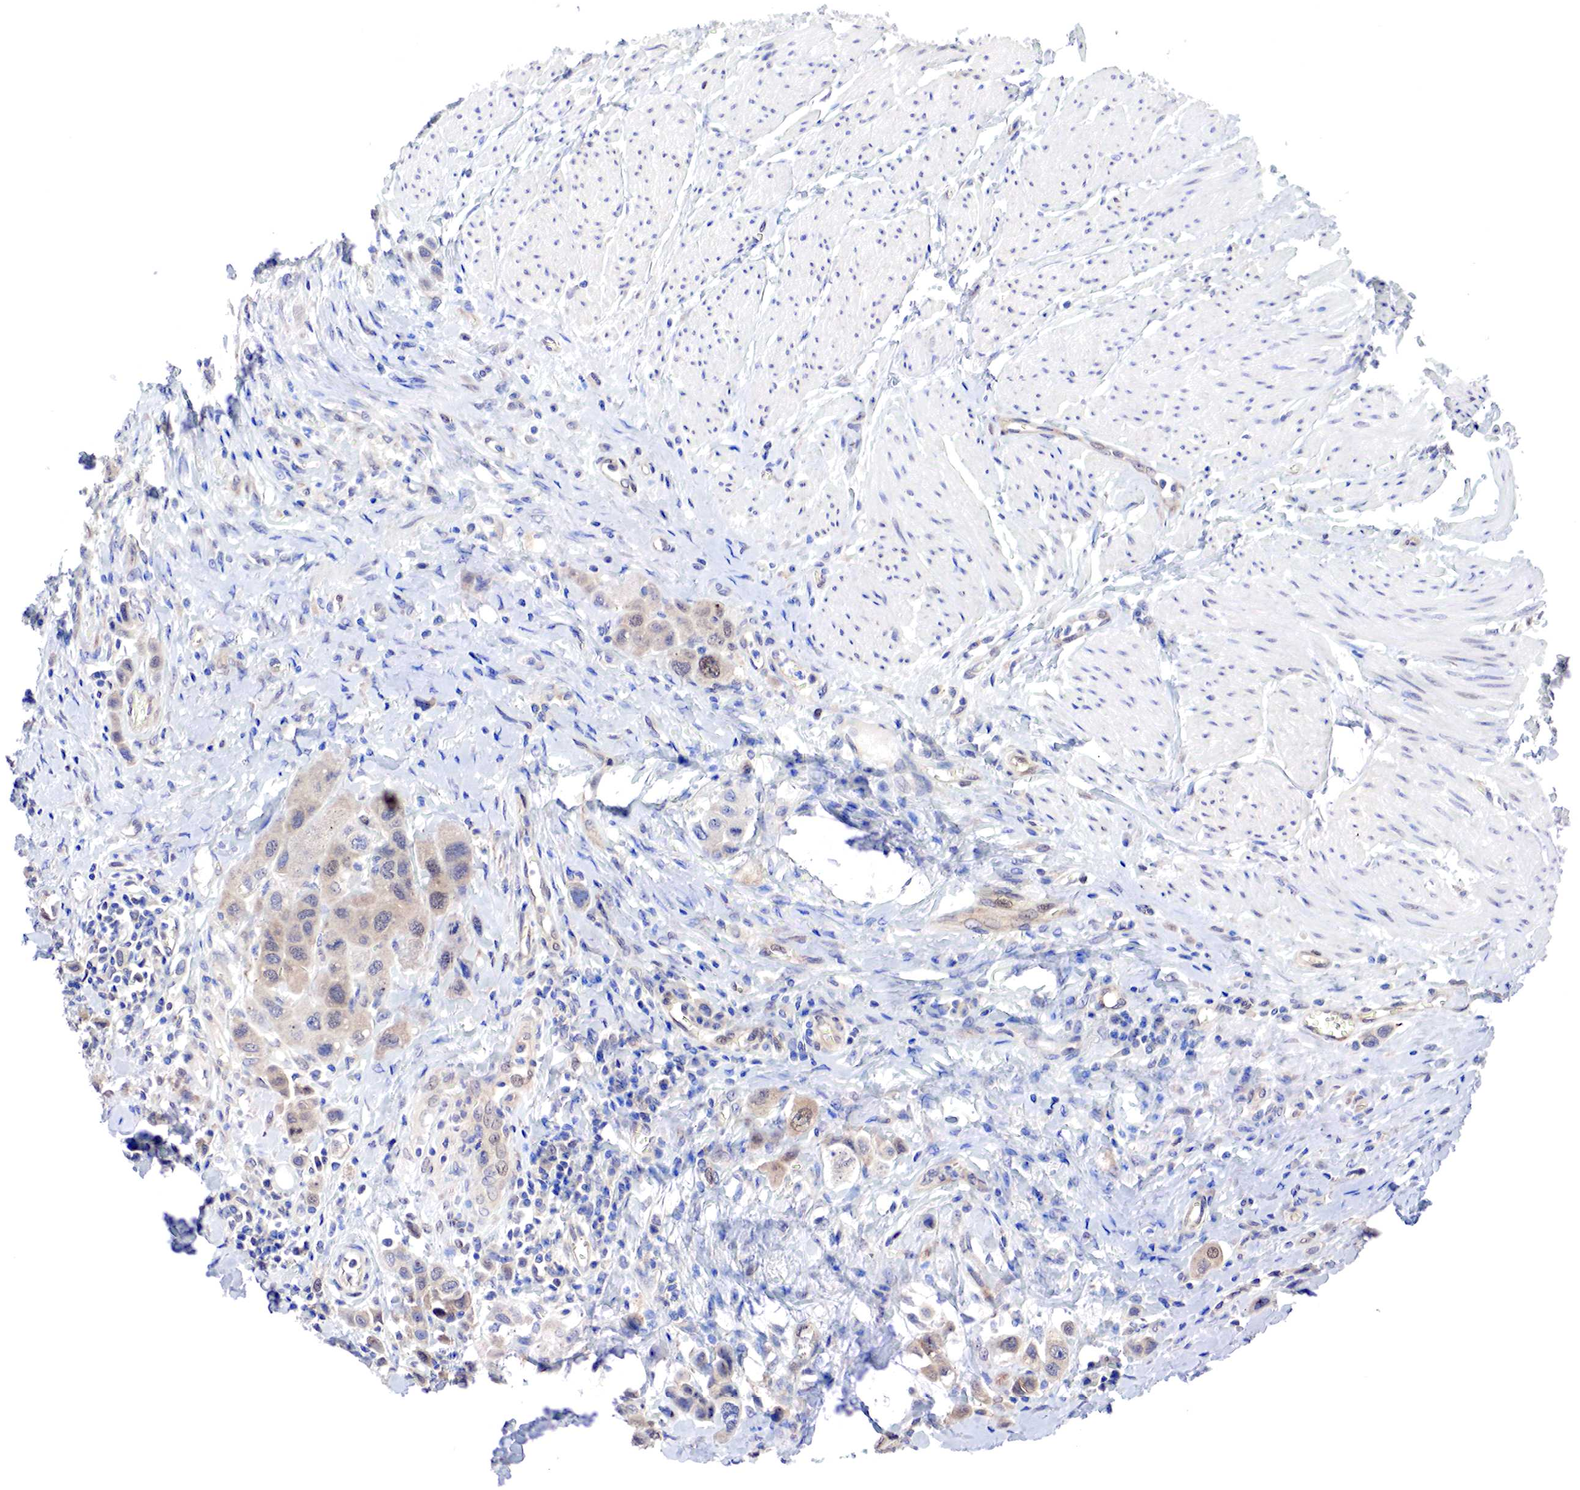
{"staining": {"intensity": "weak", "quantity": ">75%", "location": "cytoplasmic/membranous"}, "tissue": "urothelial cancer", "cell_type": "Tumor cells", "image_type": "cancer", "snomed": [{"axis": "morphology", "description": "Urothelial carcinoma, High grade"}, {"axis": "topography", "description": "Urinary bladder"}], "caption": "This micrograph displays urothelial carcinoma (high-grade) stained with immunohistochemistry (IHC) to label a protein in brown. The cytoplasmic/membranous of tumor cells show weak positivity for the protein. Nuclei are counter-stained blue.", "gene": "PABIR2", "patient": {"sex": "male", "age": 50}}